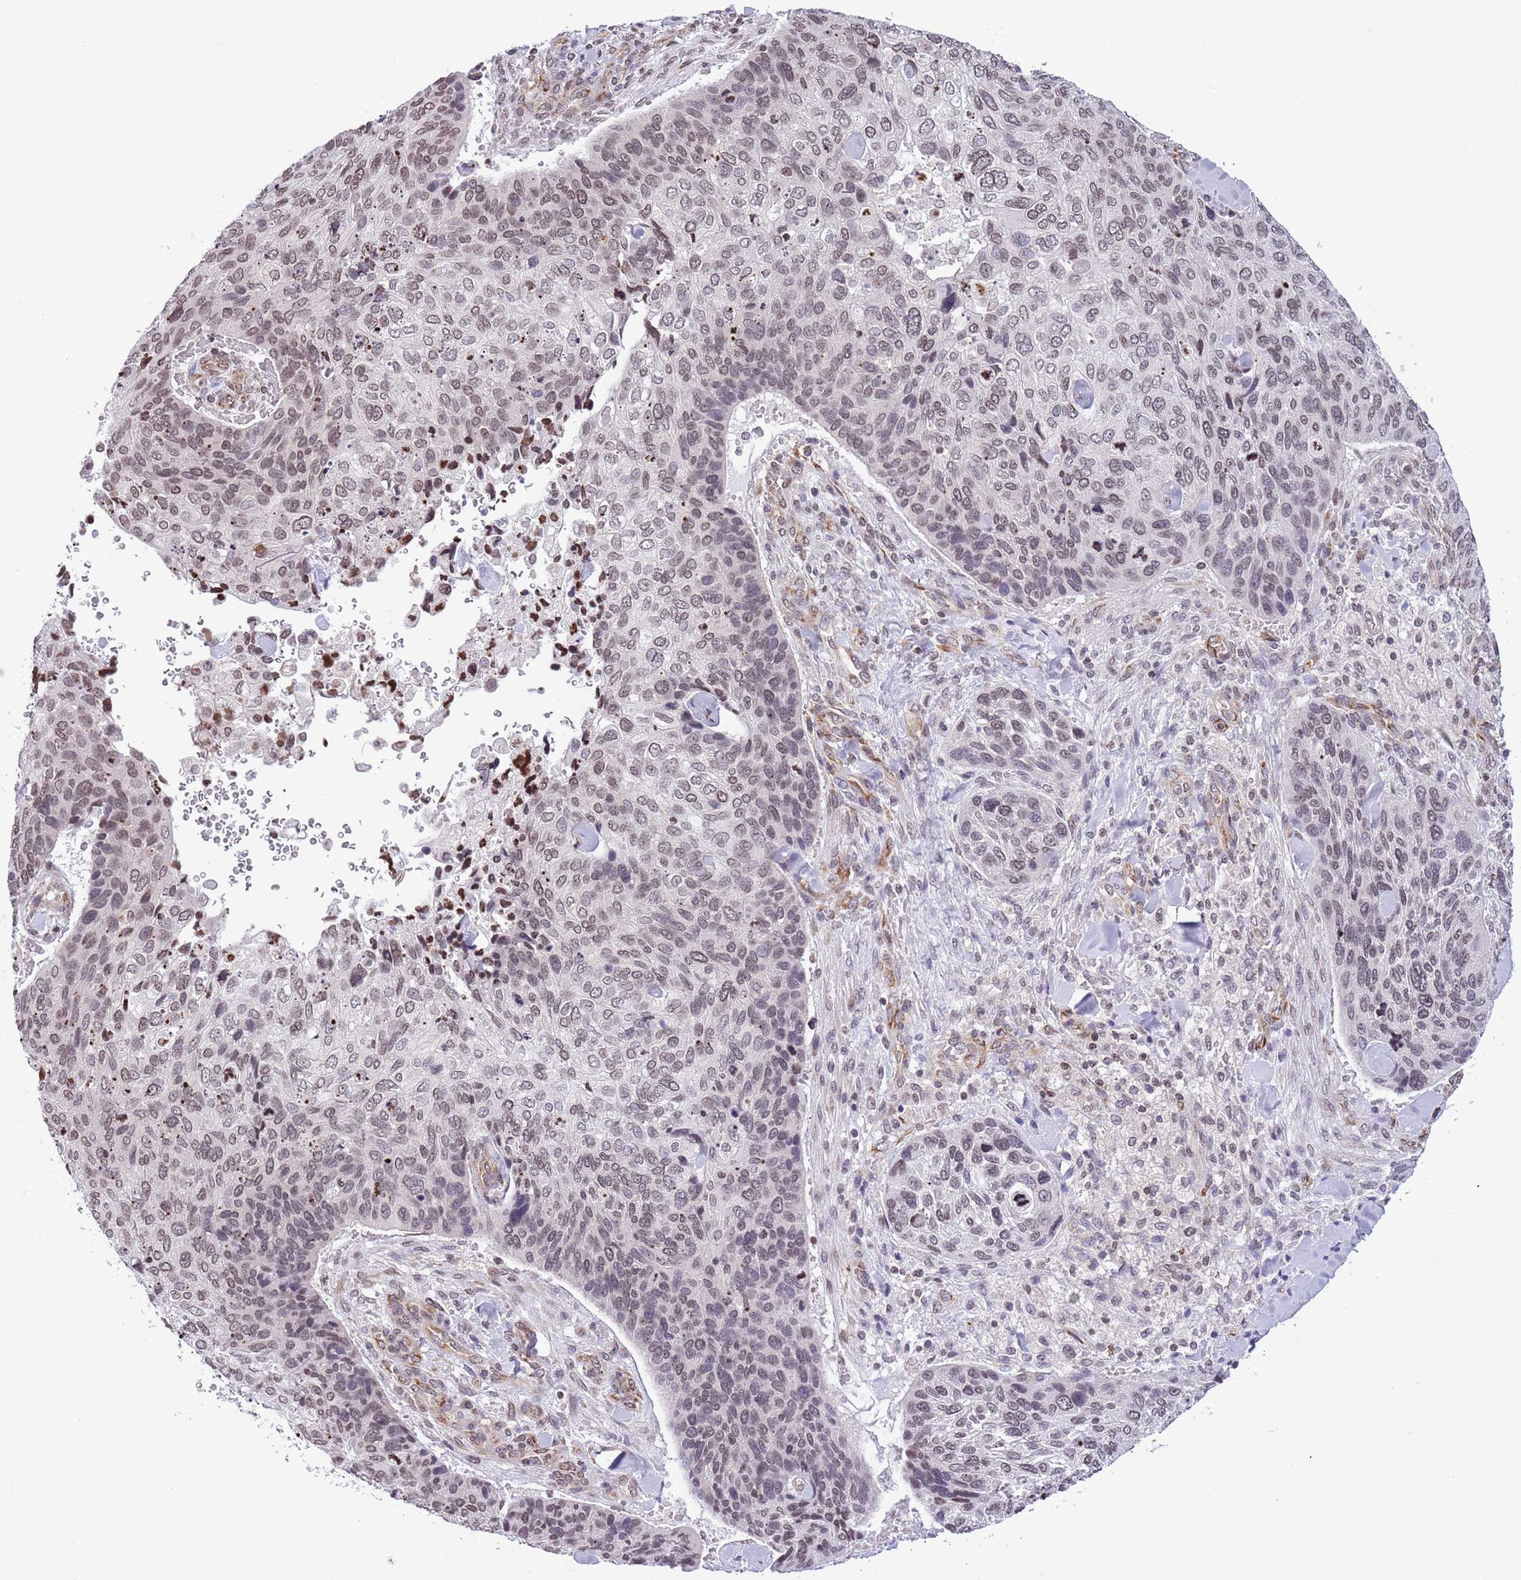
{"staining": {"intensity": "moderate", "quantity": ">75%", "location": "nuclear"}, "tissue": "skin cancer", "cell_type": "Tumor cells", "image_type": "cancer", "snomed": [{"axis": "morphology", "description": "Basal cell carcinoma"}, {"axis": "topography", "description": "Skin"}], "caption": "Tumor cells demonstrate moderate nuclear expression in about >75% of cells in skin cancer.", "gene": "NRIP1", "patient": {"sex": "female", "age": 74}}